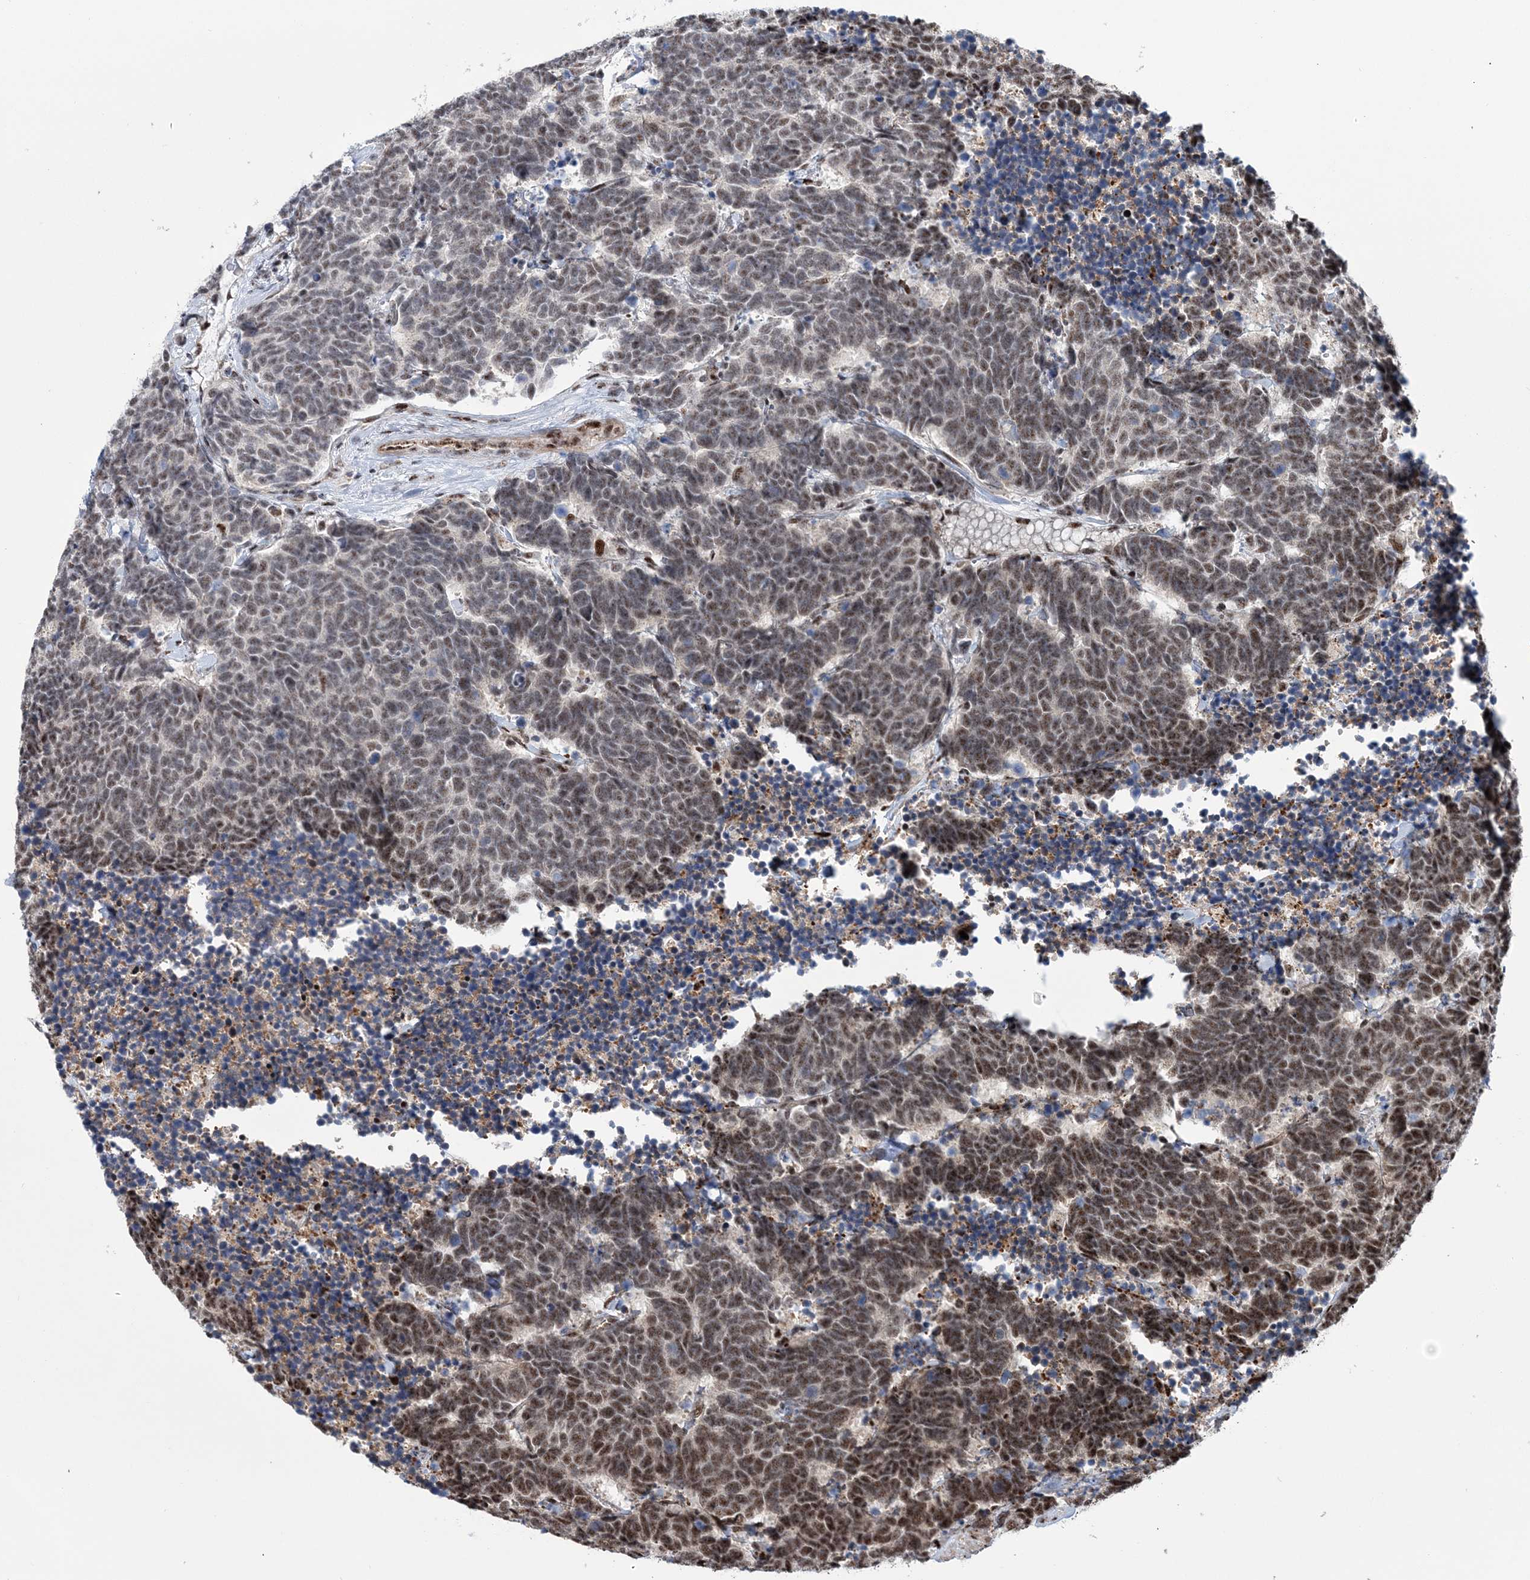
{"staining": {"intensity": "moderate", "quantity": ">75%", "location": "nuclear"}, "tissue": "carcinoid", "cell_type": "Tumor cells", "image_type": "cancer", "snomed": [{"axis": "morphology", "description": "Carcinoma, NOS"}, {"axis": "morphology", "description": "Carcinoid, malignant, NOS"}, {"axis": "topography", "description": "Urinary bladder"}], "caption": "A histopathology image of carcinoid stained for a protein demonstrates moderate nuclear brown staining in tumor cells.", "gene": "TATDN2", "patient": {"sex": "male", "age": 57}}